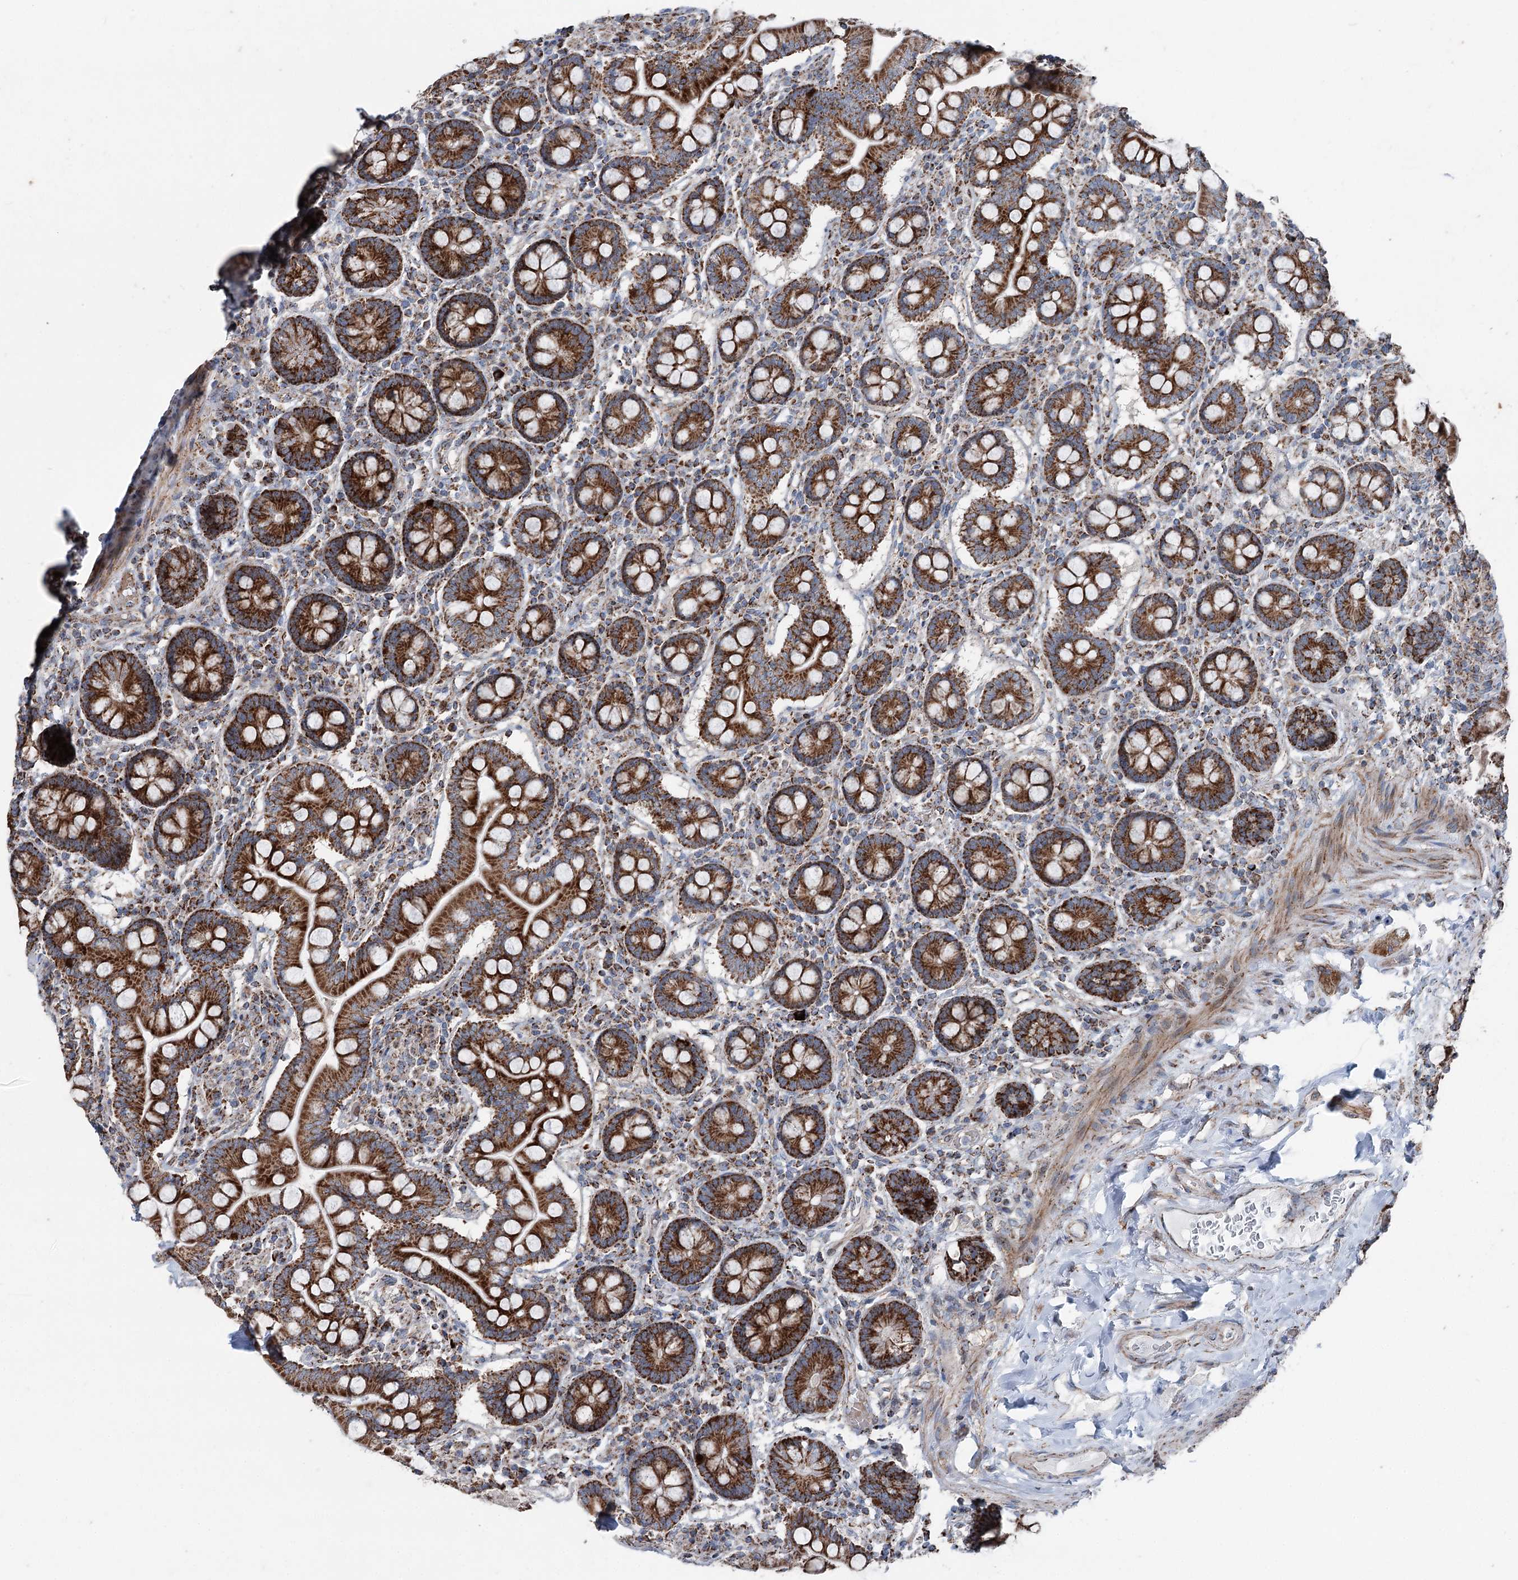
{"staining": {"intensity": "strong", "quantity": ">75%", "location": "cytoplasmic/membranous"}, "tissue": "small intestine", "cell_type": "Glandular cells", "image_type": "normal", "snomed": [{"axis": "morphology", "description": "Normal tissue, NOS"}, {"axis": "topography", "description": "Small intestine"}], "caption": "IHC image of unremarkable small intestine: human small intestine stained using immunohistochemistry (IHC) demonstrates high levels of strong protein expression localized specifically in the cytoplasmic/membranous of glandular cells, appearing as a cytoplasmic/membranous brown color.", "gene": "UCN3", "patient": {"sex": "female", "age": 64}}